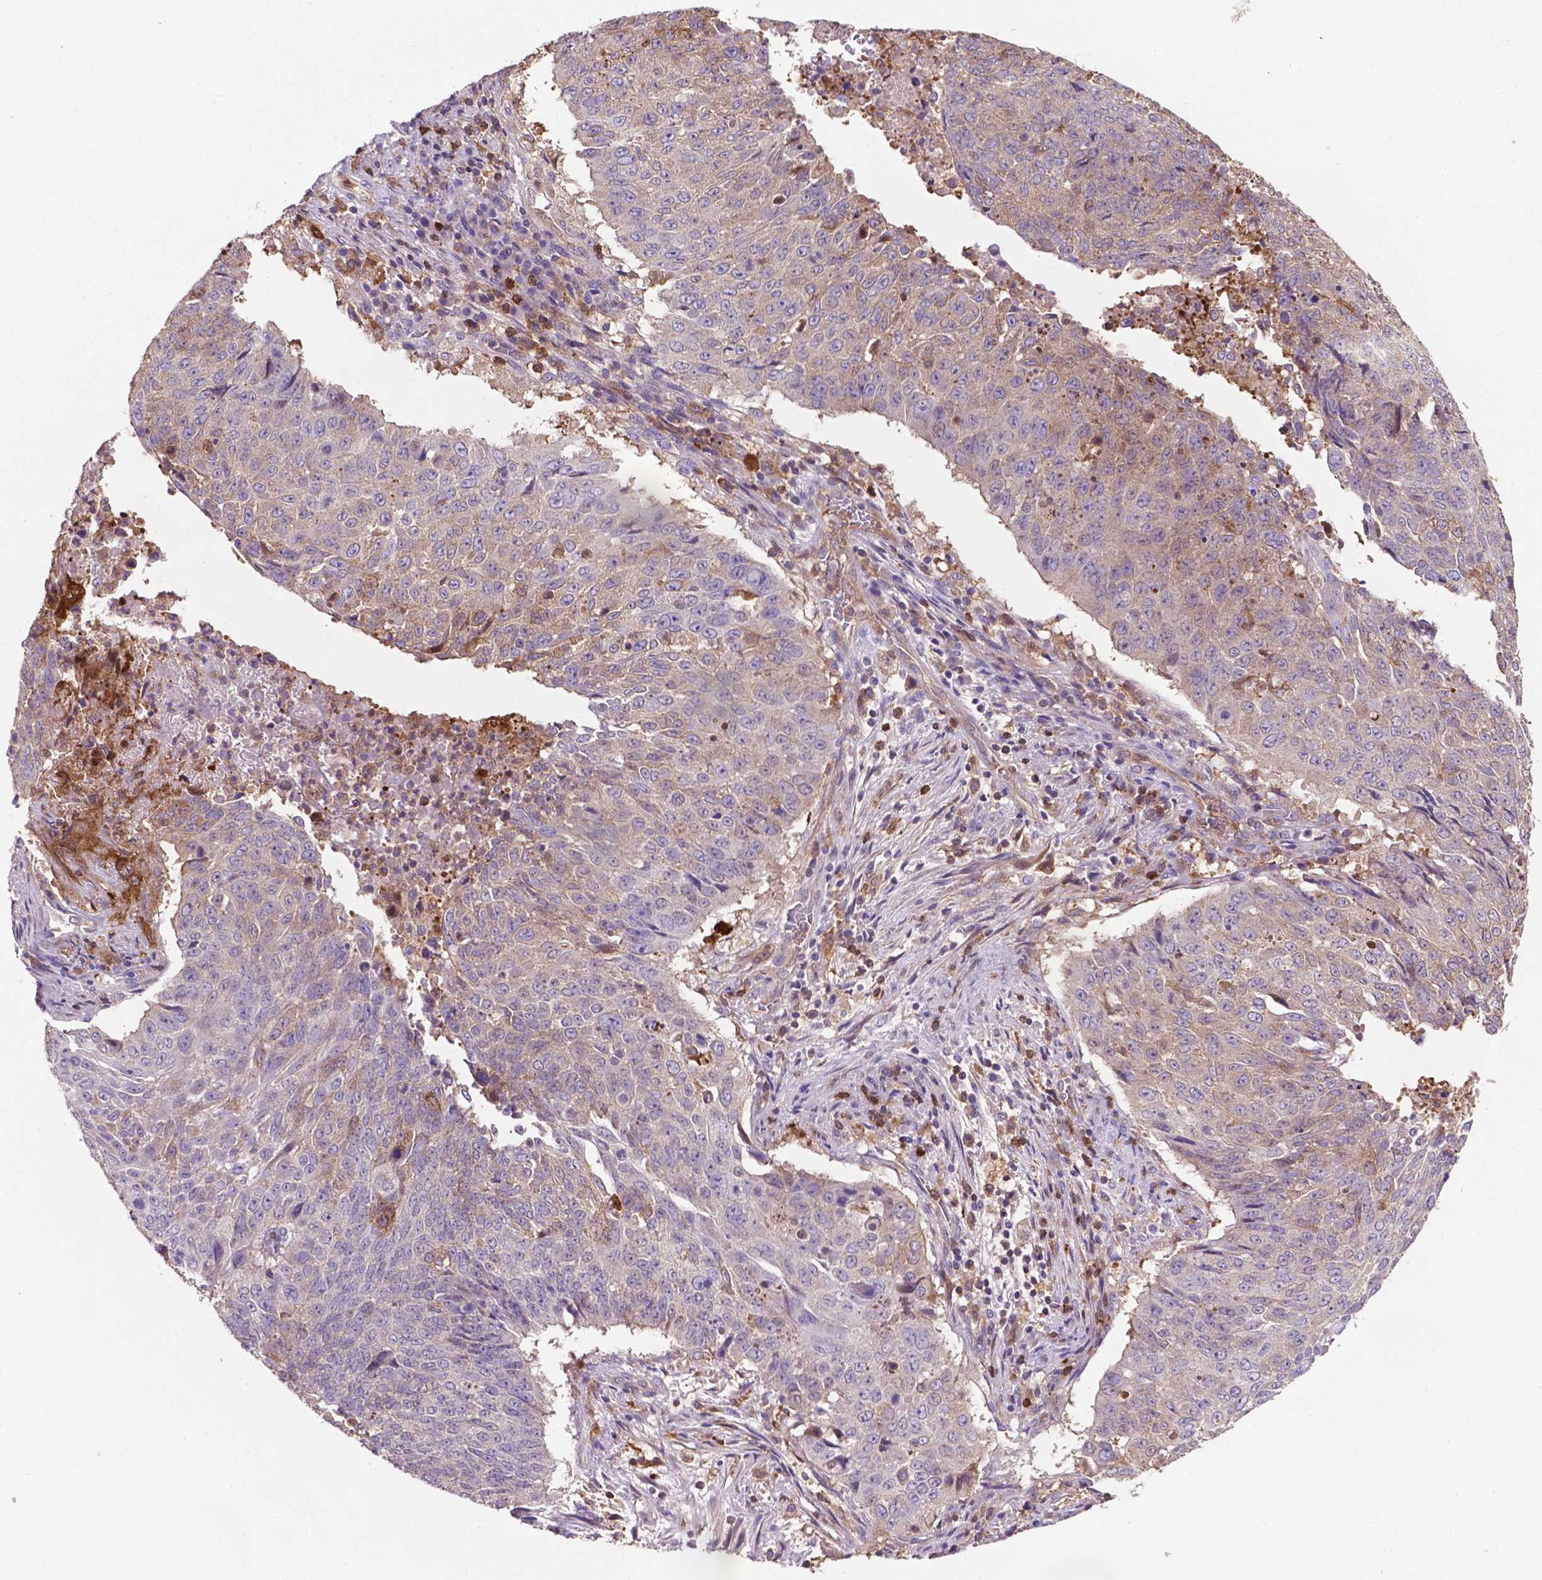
{"staining": {"intensity": "negative", "quantity": "none", "location": "none"}, "tissue": "lung cancer", "cell_type": "Tumor cells", "image_type": "cancer", "snomed": [{"axis": "morphology", "description": "Normal tissue, NOS"}, {"axis": "morphology", "description": "Squamous cell carcinoma, NOS"}, {"axis": "topography", "description": "Bronchus"}, {"axis": "topography", "description": "Lung"}], "caption": "Immunohistochemistry micrograph of neoplastic tissue: lung cancer stained with DAB (3,3'-diaminobenzidine) reveals no significant protein staining in tumor cells.", "gene": "SMAD3", "patient": {"sex": "male", "age": 64}}